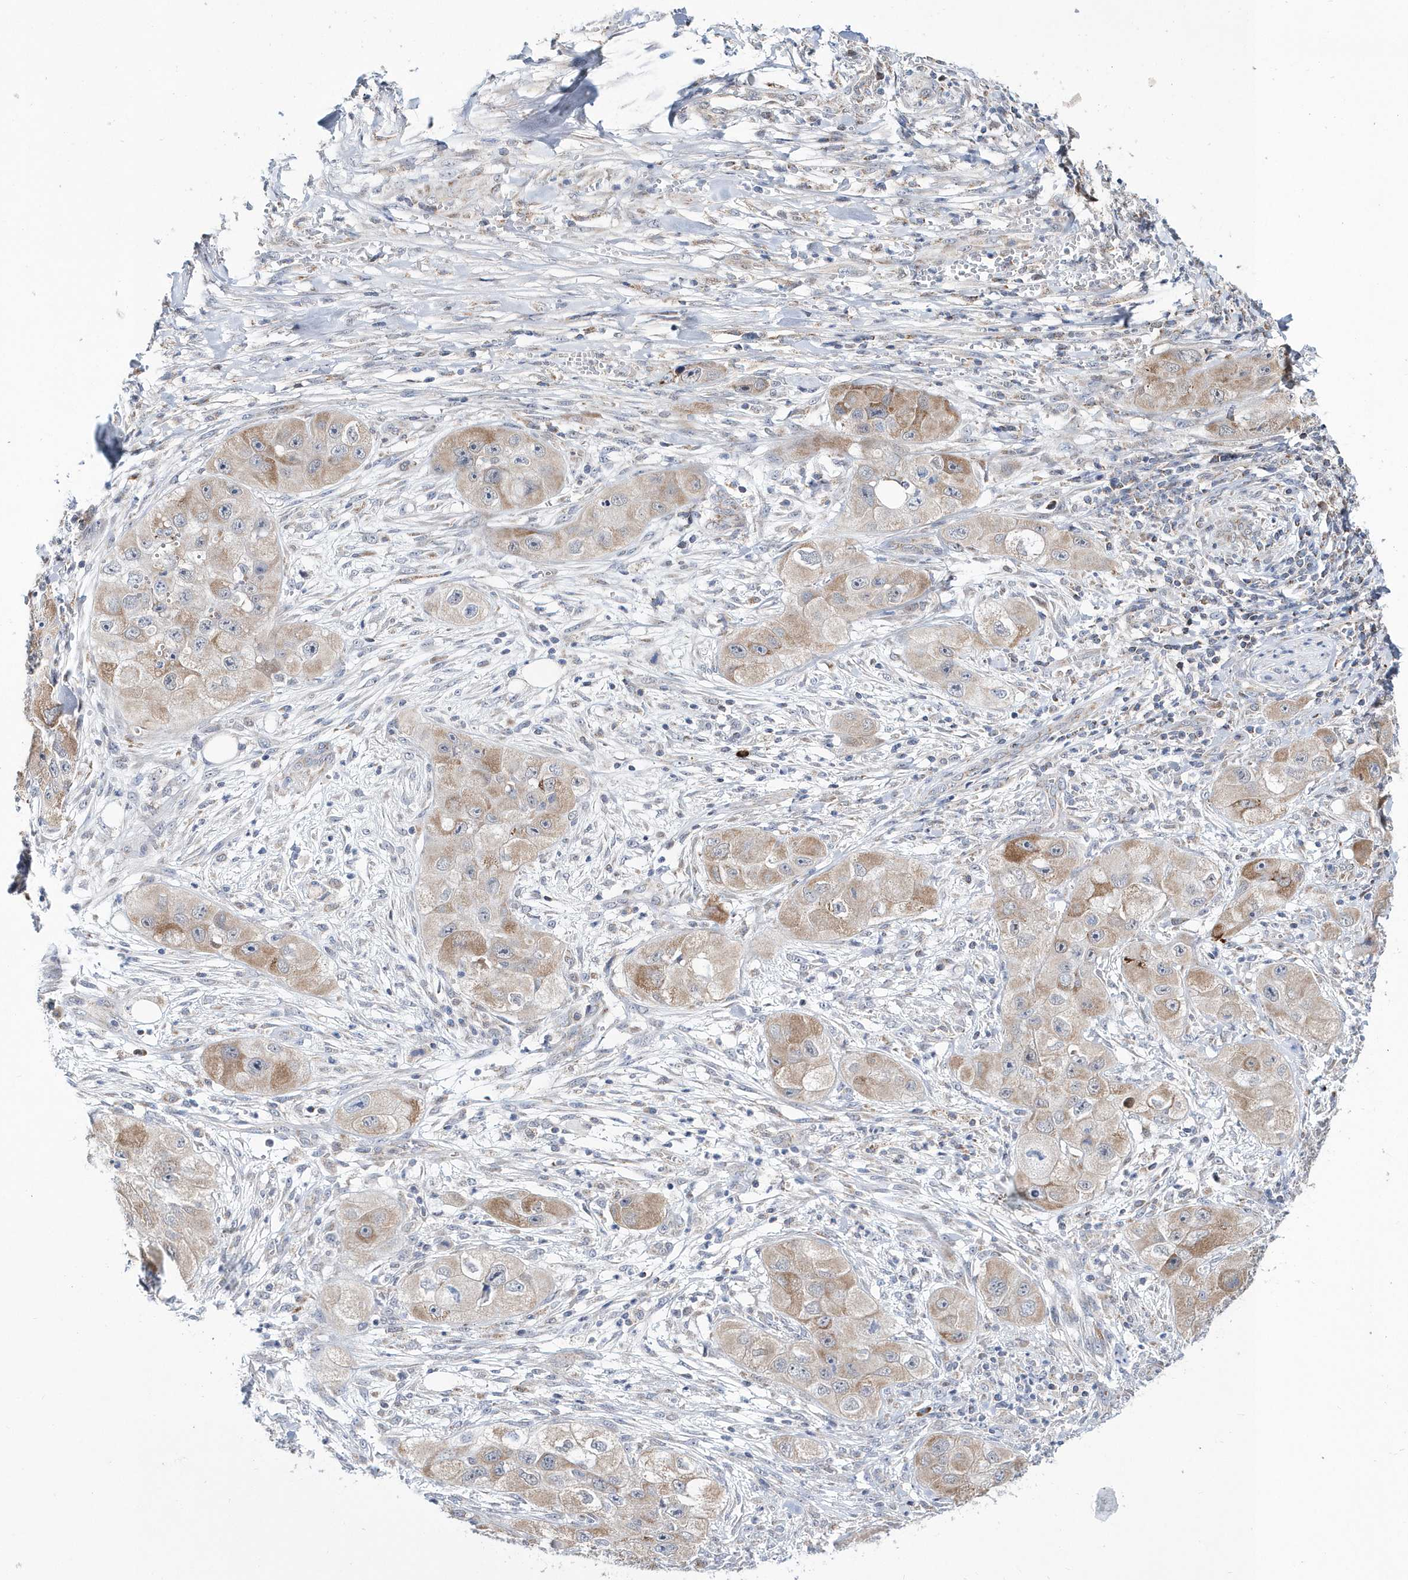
{"staining": {"intensity": "moderate", "quantity": "25%-75%", "location": "cytoplasmic/membranous"}, "tissue": "skin cancer", "cell_type": "Tumor cells", "image_type": "cancer", "snomed": [{"axis": "morphology", "description": "Squamous cell carcinoma, NOS"}, {"axis": "topography", "description": "Skin"}, {"axis": "topography", "description": "Subcutis"}], "caption": "An immunohistochemistry (IHC) photomicrograph of tumor tissue is shown. Protein staining in brown shows moderate cytoplasmic/membranous positivity in skin cancer (squamous cell carcinoma) within tumor cells.", "gene": "SPATA5", "patient": {"sex": "male", "age": 73}}